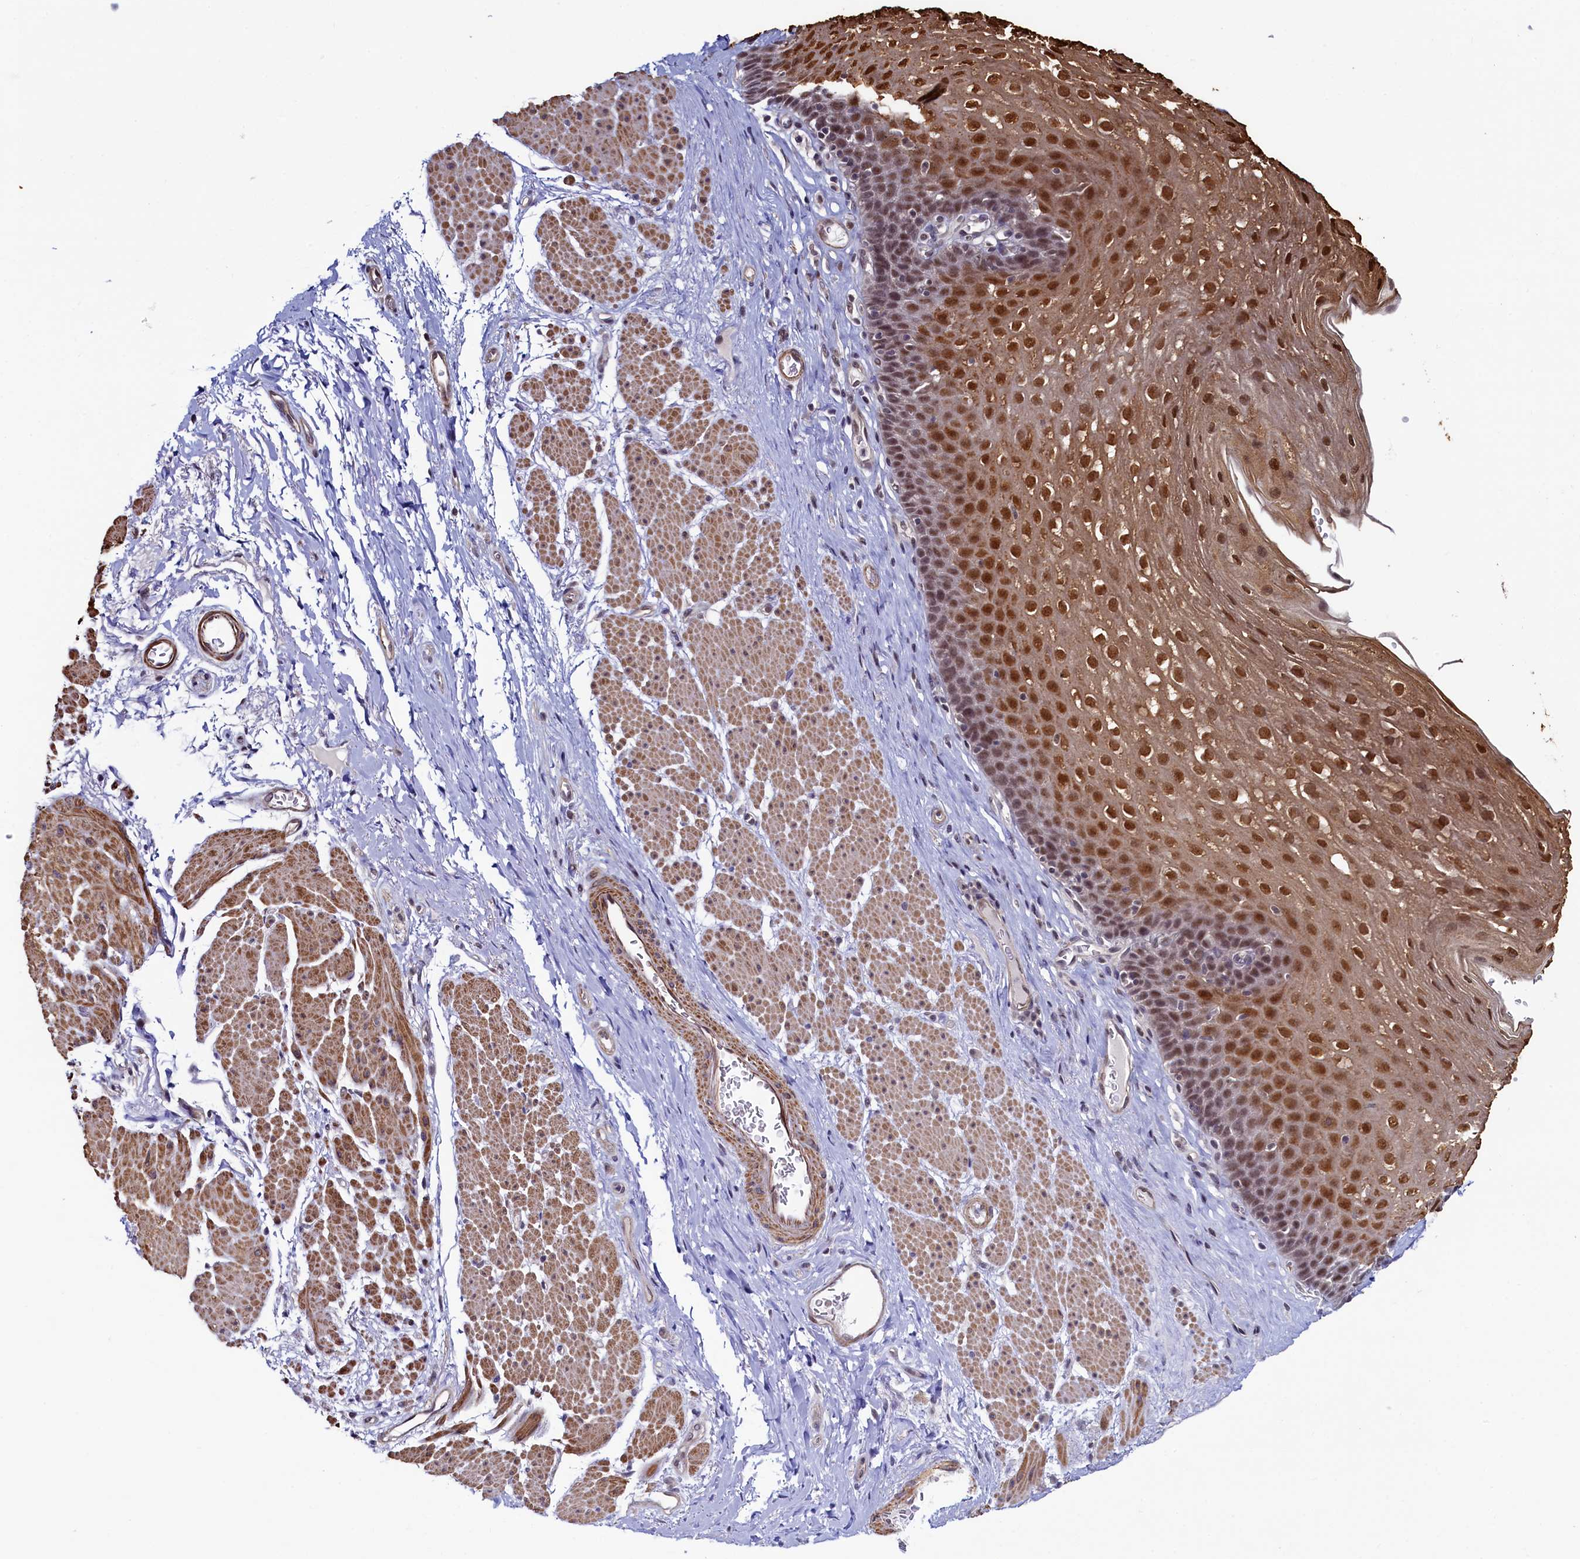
{"staining": {"intensity": "moderate", "quantity": ">75%", "location": "cytoplasmic/membranous,nuclear"}, "tissue": "esophagus", "cell_type": "Squamous epithelial cells", "image_type": "normal", "snomed": [{"axis": "morphology", "description": "Normal tissue, NOS"}, {"axis": "topography", "description": "Esophagus"}], "caption": "Squamous epithelial cells display medium levels of moderate cytoplasmic/membranous,nuclear positivity in about >75% of cells in normal esophagus. The staining is performed using DAB (3,3'-diaminobenzidine) brown chromogen to label protein expression. The nuclei are counter-stained blue using hematoxylin.", "gene": "INTS14", "patient": {"sex": "female", "age": 66}}